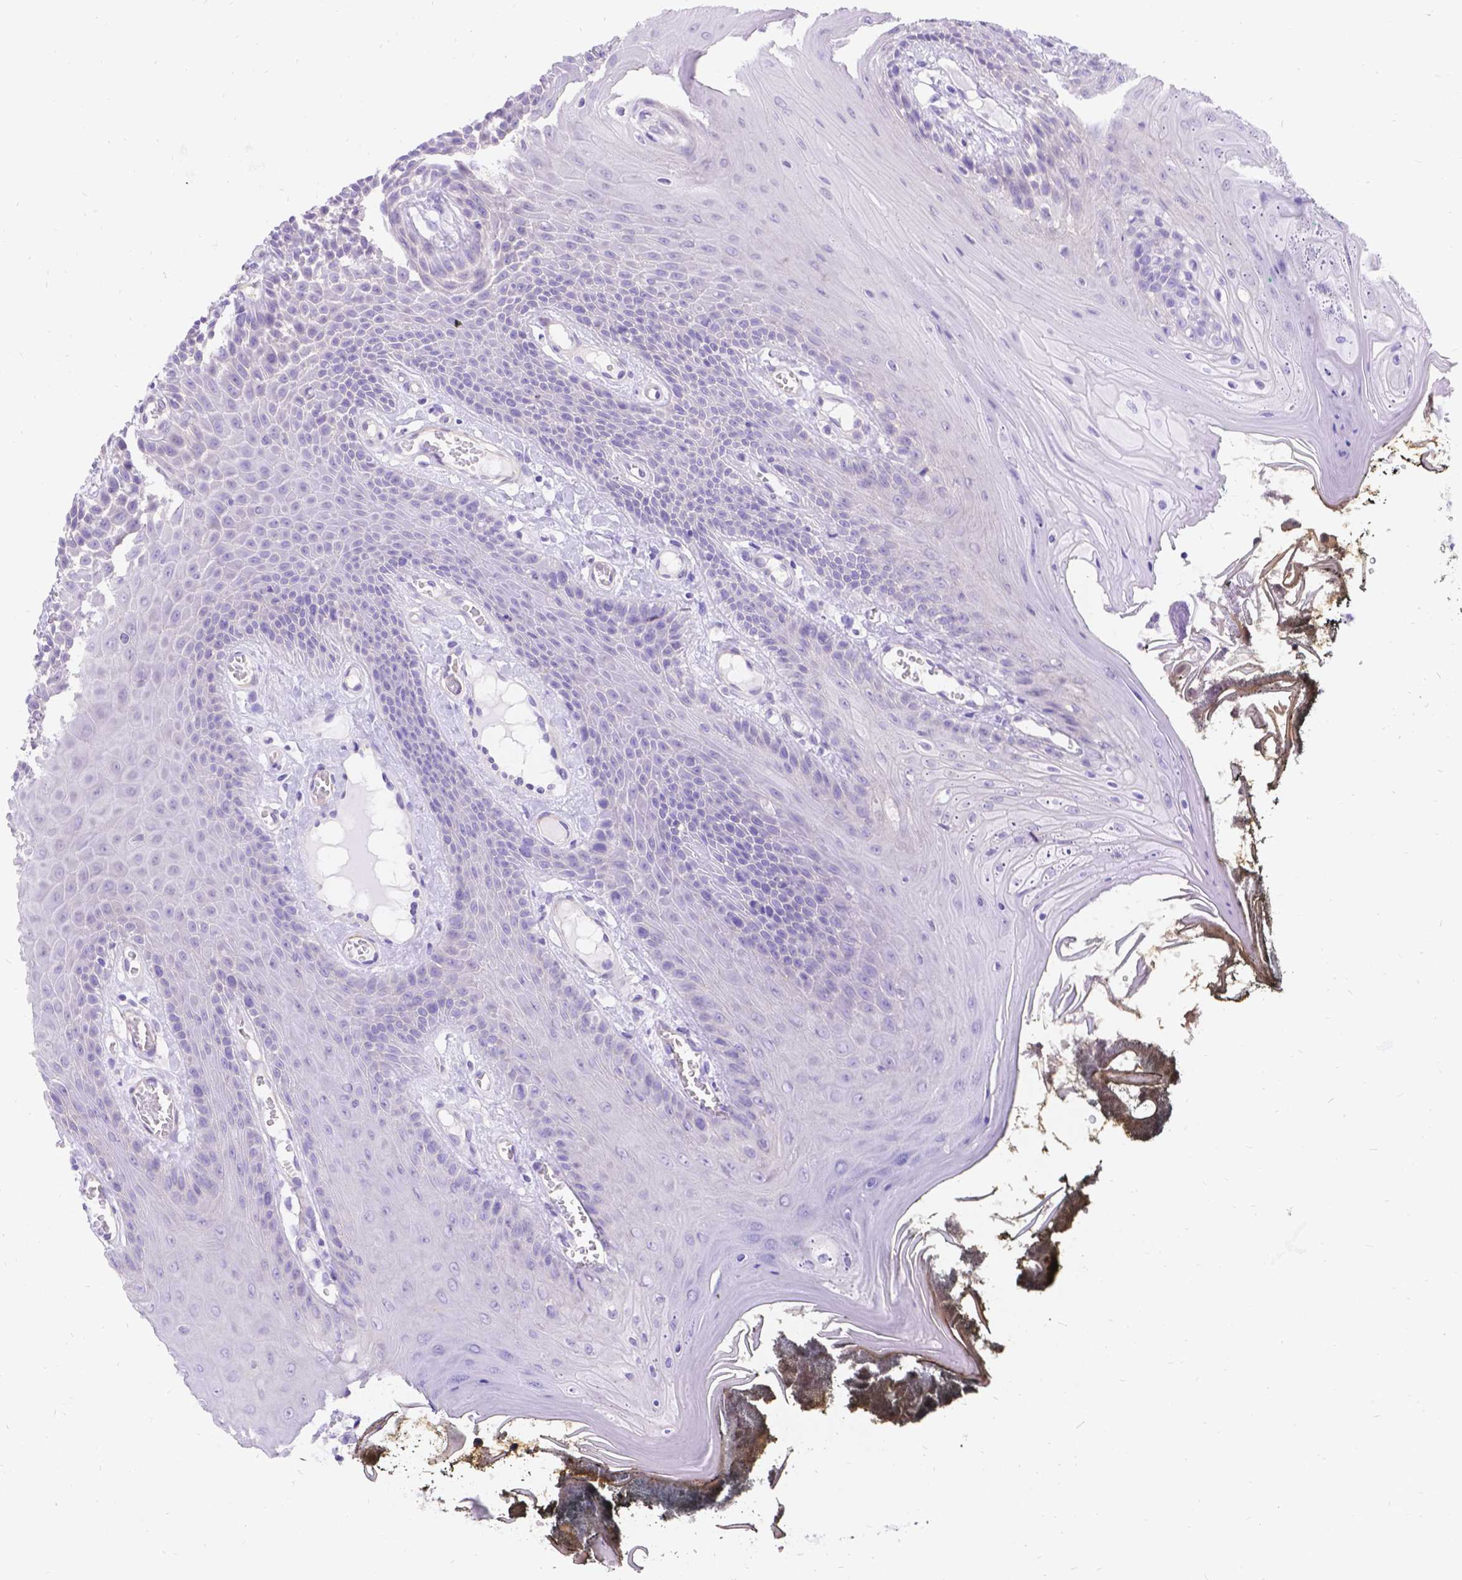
{"staining": {"intensity": "negative", "quantity": "none", "location": "none"}, "tissue": "oral mucosa", "cell_type": "Squamous epithelial cells", "image_type": "normal", "snomed": [{"axis": "morphology", "description": "Normal tissue, NOS"}, {"axis": "topography", "description": "Oral tissue"}], "caption": "This is a photomicrograph of immunohistochemistry staining of benign oral mucosa, which shows no expression in squamous epithelial cells. (DAB immunohistochemistry with hematoxylin counter stain).", "gene": "PALS1", "patient": {"sex": "male", "age": 9}}